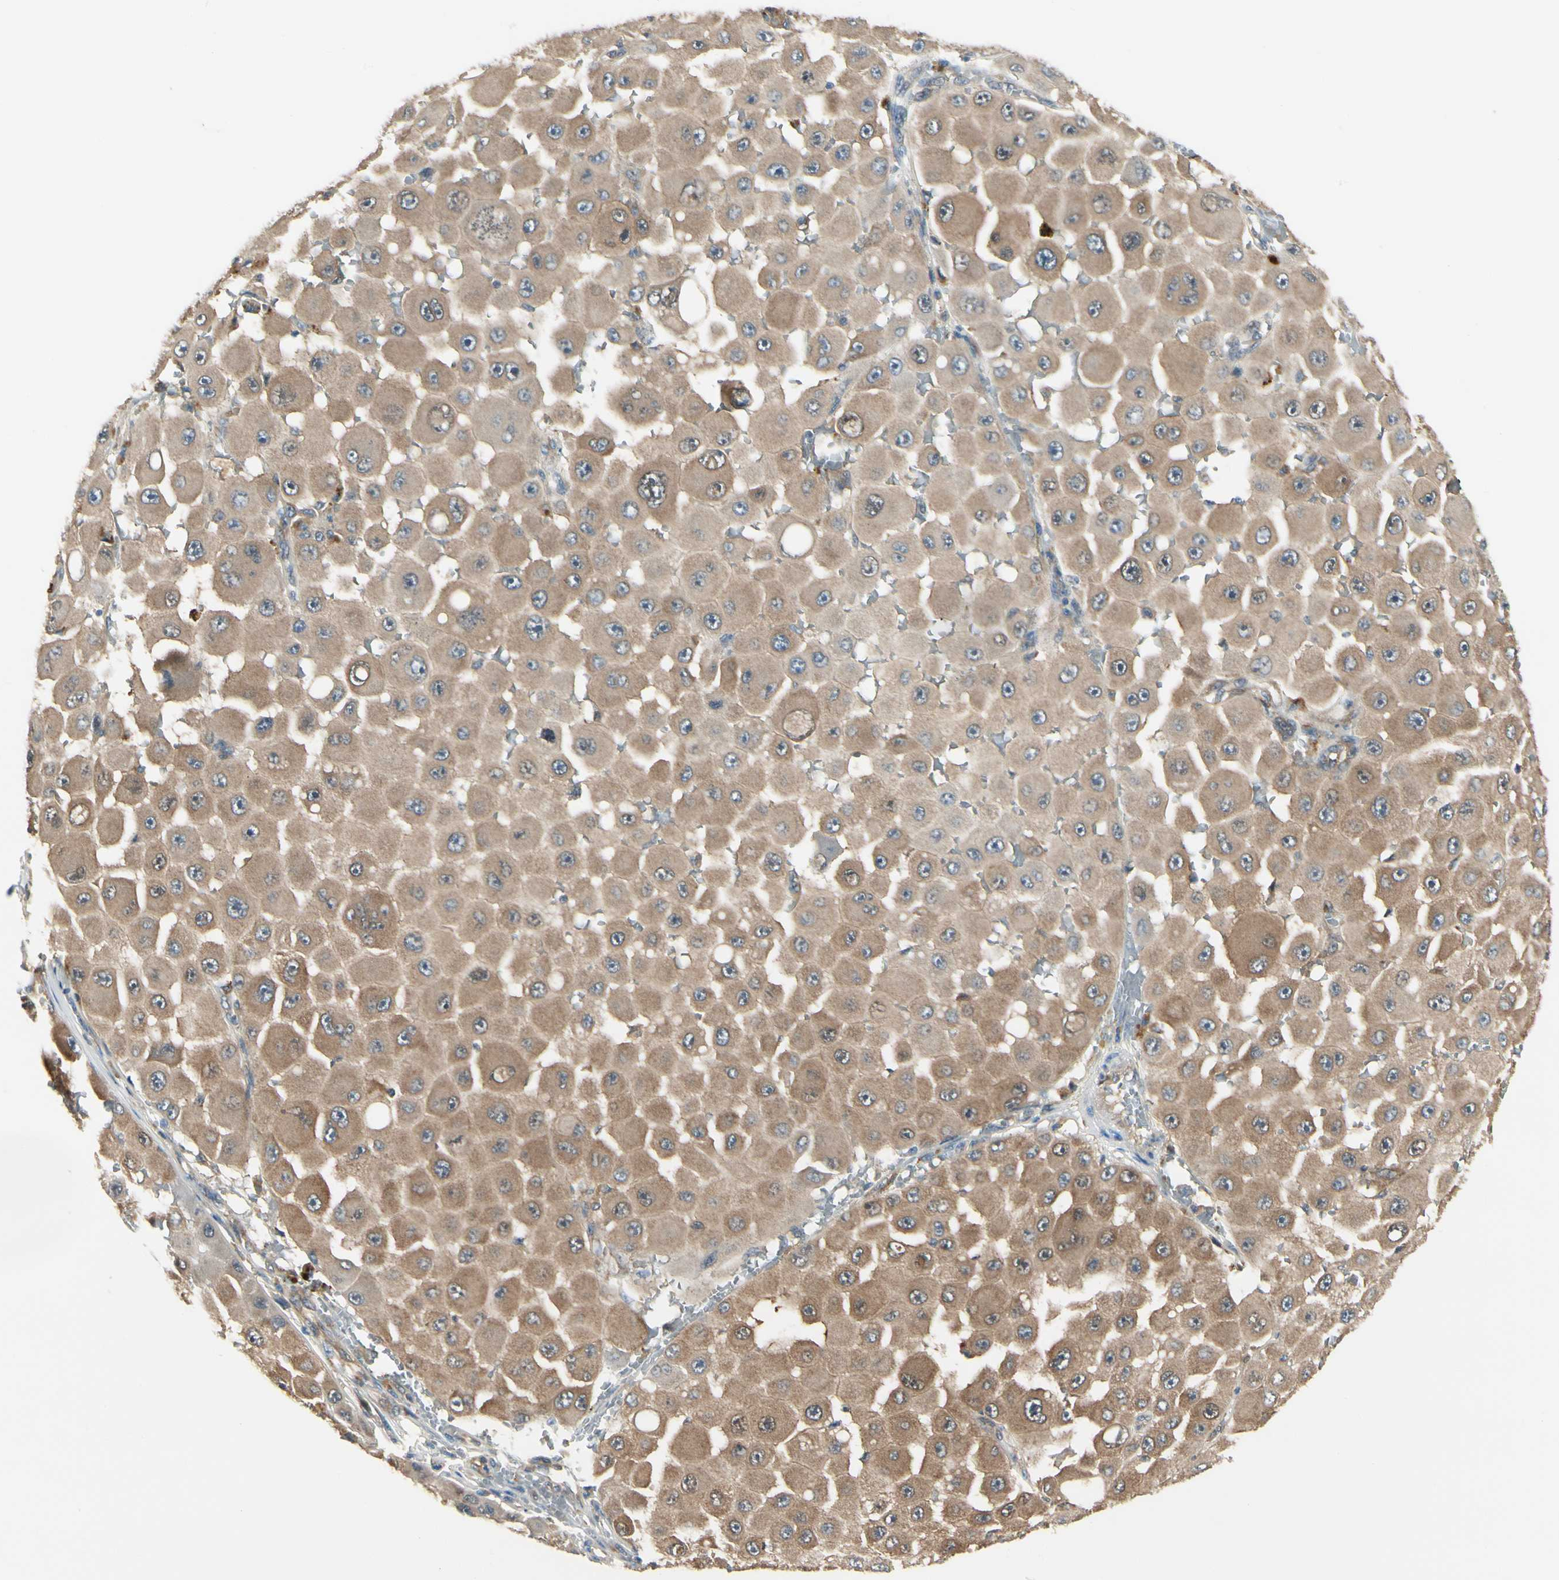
{"staining": {"intensity": "moderate", "quantity": ">75%", "location": "cytoplasmic/membranous"}, "tissue": "melanoma", "cell_type": "Tumor cells", "image_type": "cancer", "snomed": [{"axis": "morphology", "description": "Malignant melanoma, NOS"}, {"axis": "topography", "description": "Skin"}], "caption": "Immunohistochemical staining of melanoma reveals moderate cytoplasmic/membranous protein staining in about >75% of tumor cells. (DAB (3,3'-diaminobenzidine) IHC with brightfield microscopy, high magnification).", "gene": "NME1-NME2", "patient": {"sex": "female", "age": 81}}